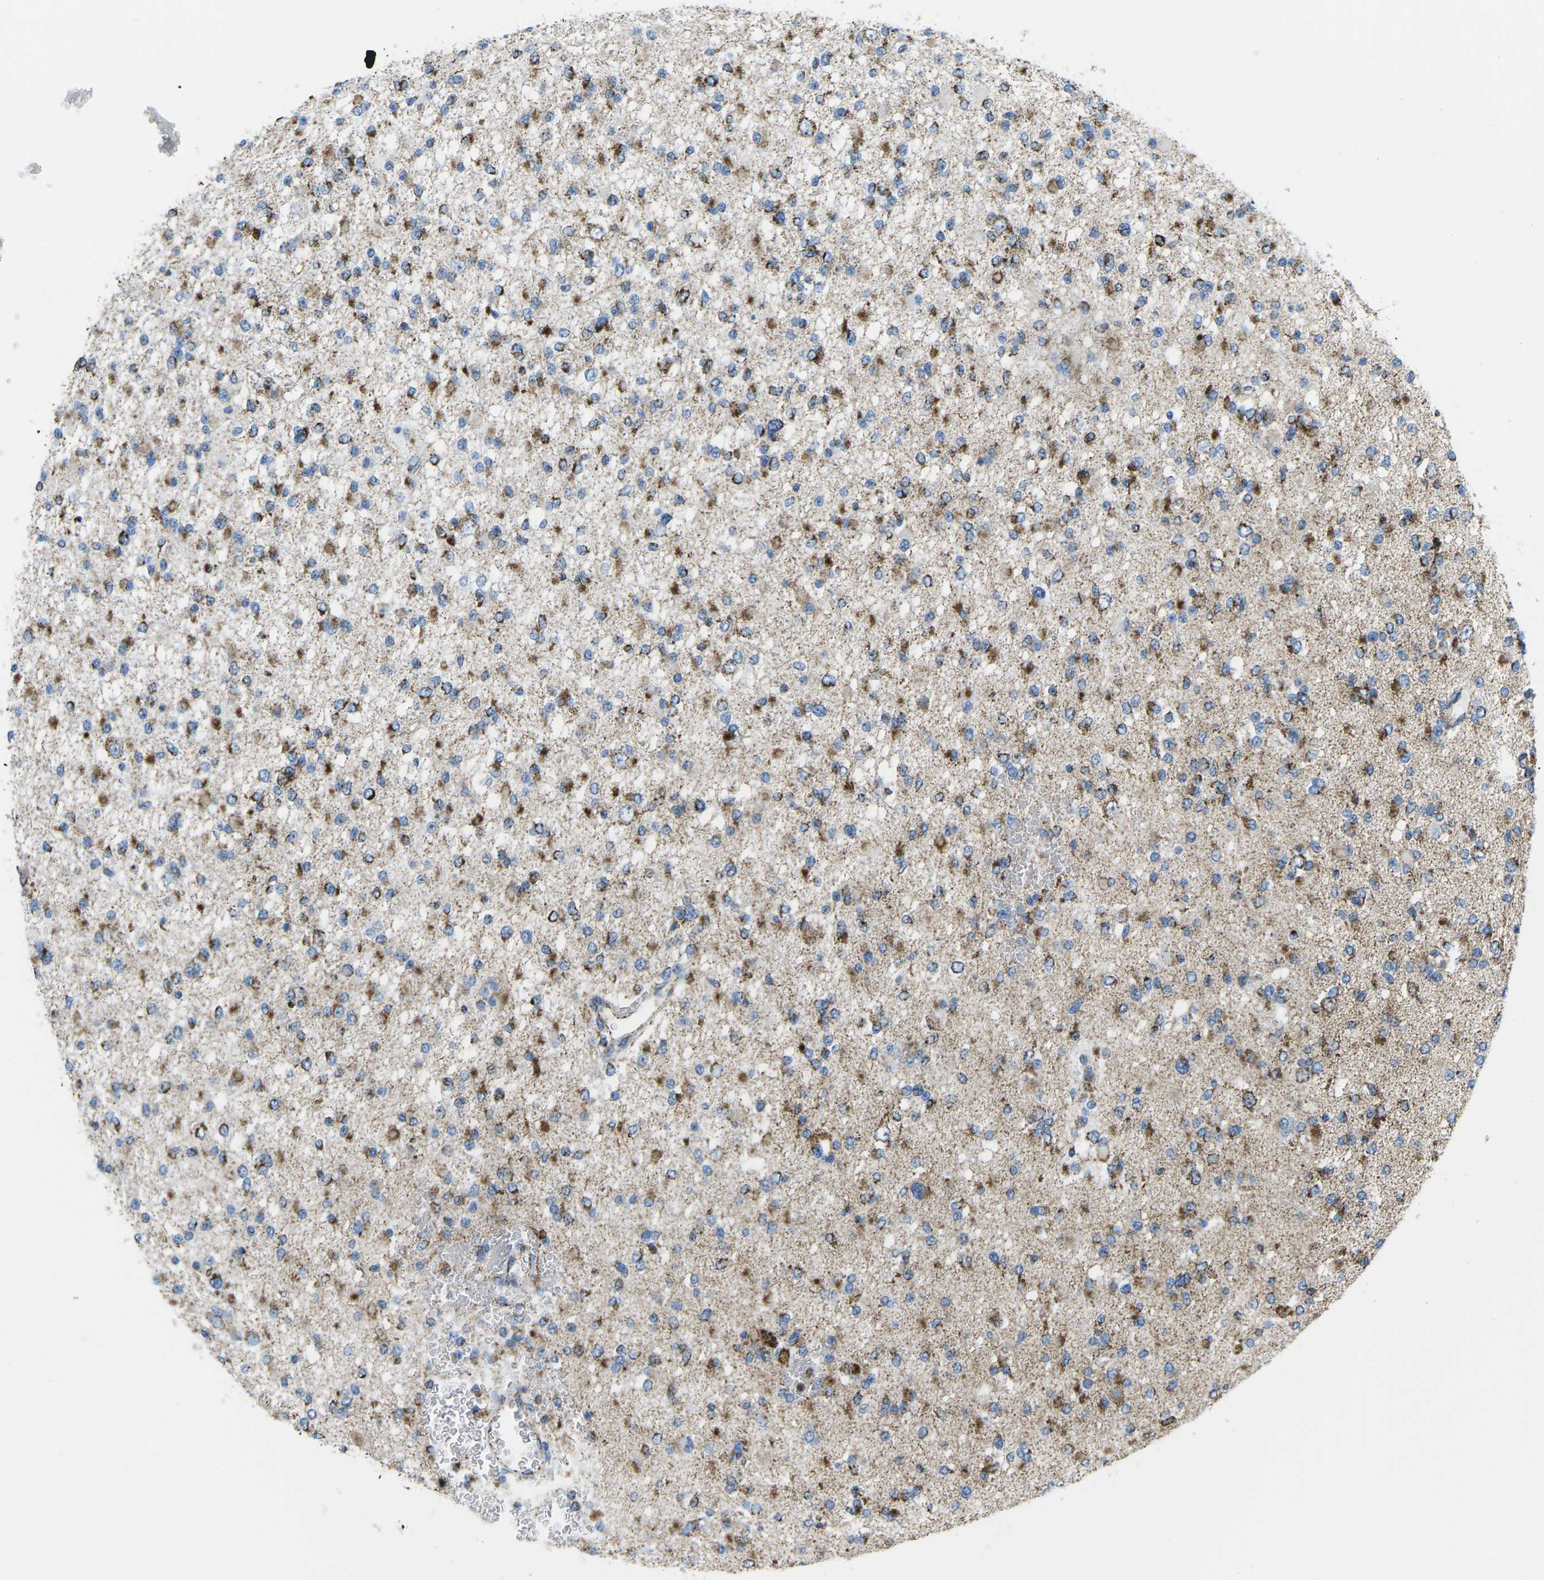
{"staining": {"intensity": "moderate", "quantity": "25%-75%", "location": "cytoplasmic/membranous"}, "tissue": "glioma", "cell_type": "Tumor cells", "image_type": "cancer", "snomed": [{"axis": "morphology", "description": "Glioma, malignant, Low grade"}, {"axis": "topography", "description": "Brain"}], "caption": "Protein staining reveals moderate cytoplasmic/membranous staining in about 25%-75% of tumor cells in glioma. The staining was performed using DAB, with brown indicating positive protein expression. Nuclei are stained blue with hematoxylin.", "gene": "COX6C", "patient": {"sex": "female", "age": 22}}